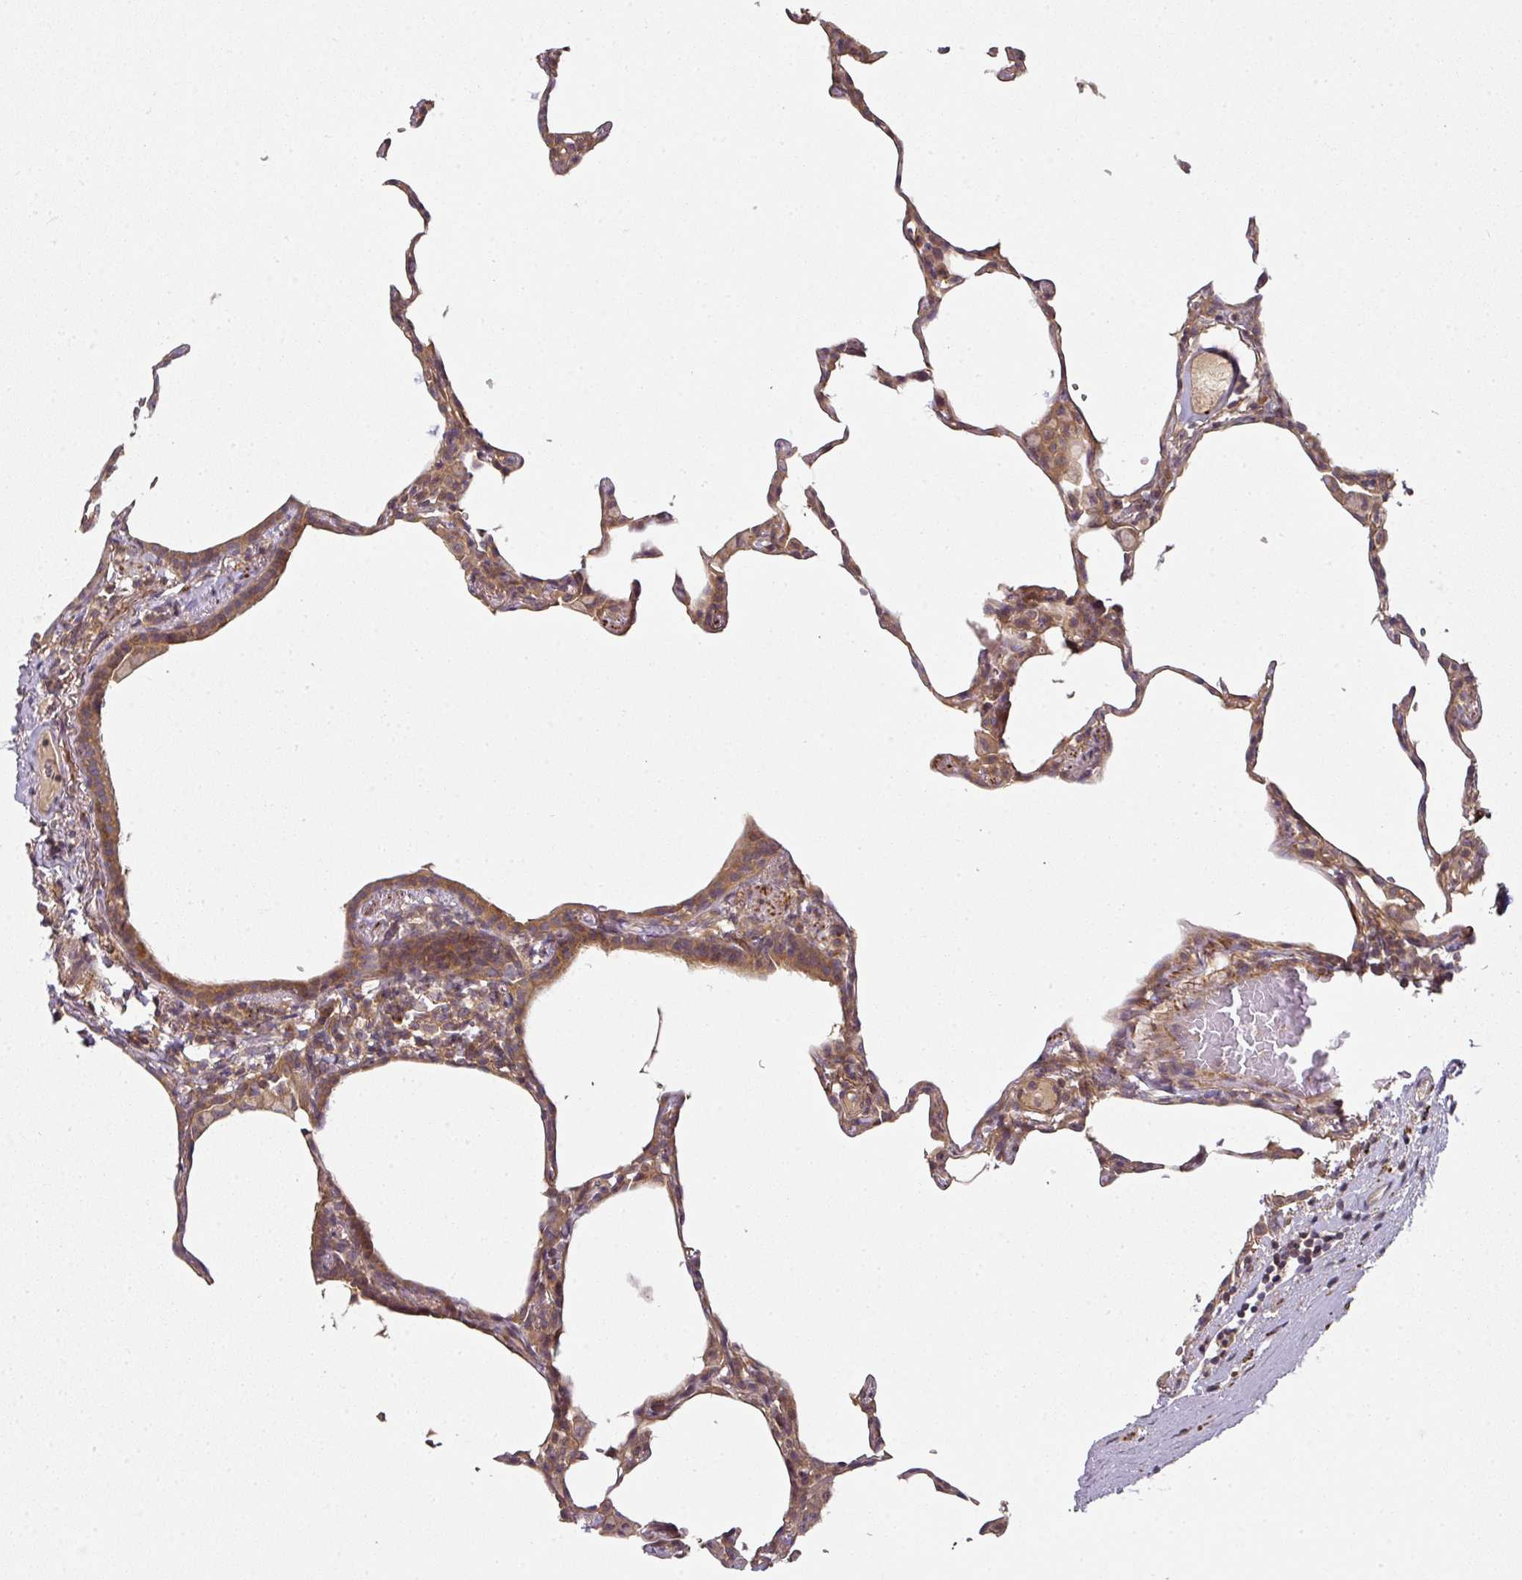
{"staining": {"intensity": "moderate", "quantity": "25%-75%", "location": "cytoplasmic/membranous"}, "tissue": "lung", "cell_type": "Alveolar cells", "image_type": "normal", "snomed": [{"axis": "morphology", "description": "Normal tissue, NOS"}, {"axis": "topography", "description": "Lung"}], "caption": "Lung stained for a protein demonstrates moderate cytoplasmic/membranous positivity in alveolar cells. The staining was performed using DAB (3,3'-diaminobenzidine) to visualize the protein expression in brown, while the nuclei were stained in blue with hematoxylin (Magnification: 20x).", "gene": "MAP2K2", "patient": {"sex": "female", "age": 57}}